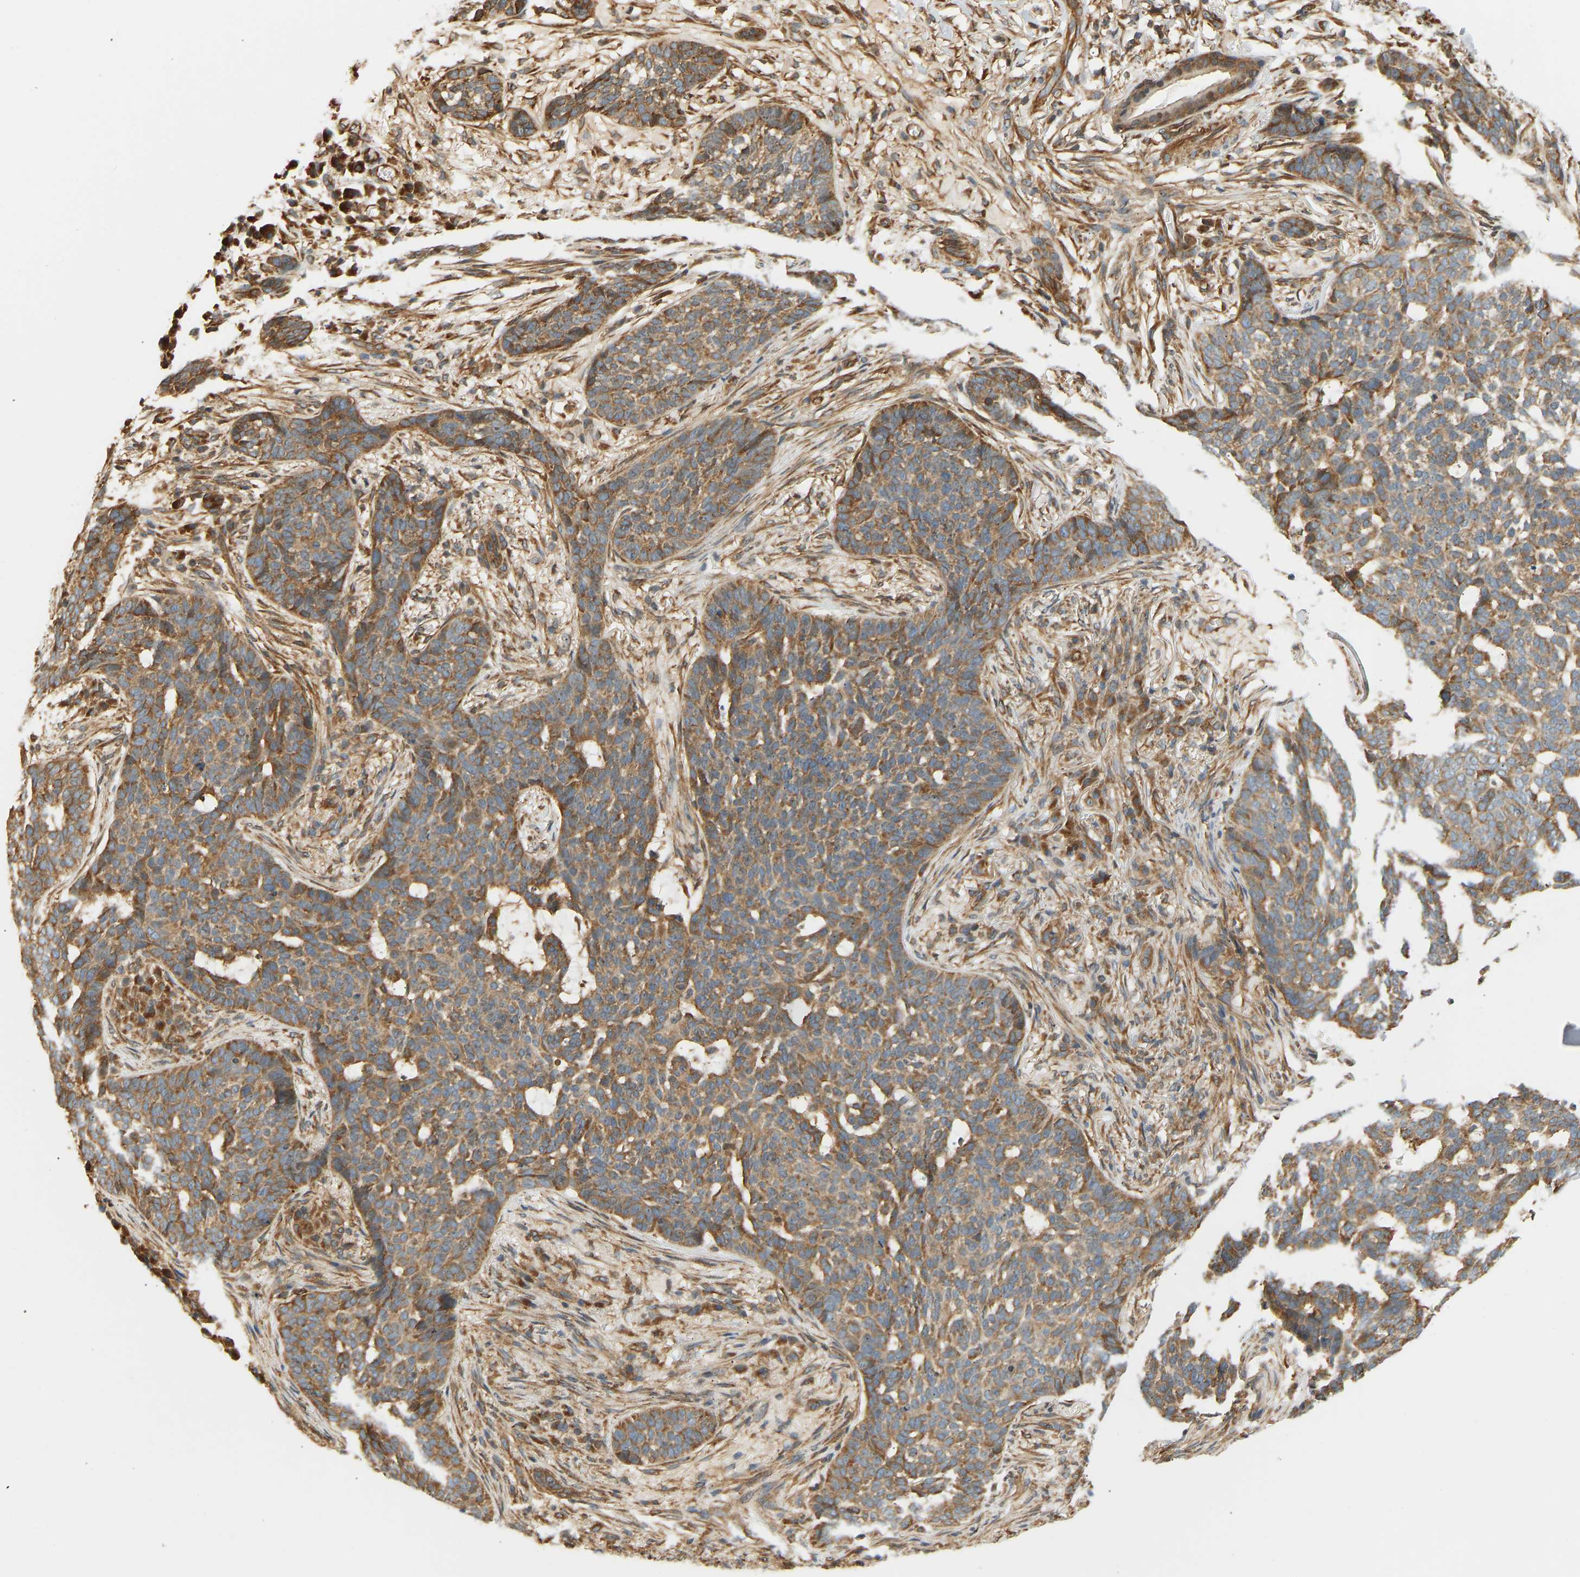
{"staining": {"intensity": "moderate", "quantity": ">75%", "location": "cytoplasmic/membranous"}, "tissue": "skin cancer", "cell_type": "Tumor cells", "image_type": "cancer", "snomed": [{"axis": "morphology", "description": "Basal cell carcinoma"}, {"axis": "topography", "description": "Skin"}], "caption": "Immunohistochemistry (IHC) of skin basal cell carcinoma exhibits medium levels of moderate cytoplasmic/membranous staining in about >75% of tumor cells. (Brightfield microscopy of DAB IHC at high magnification).", "gene": "CEP57", "patient": {"sex": "male", "age": 85}}